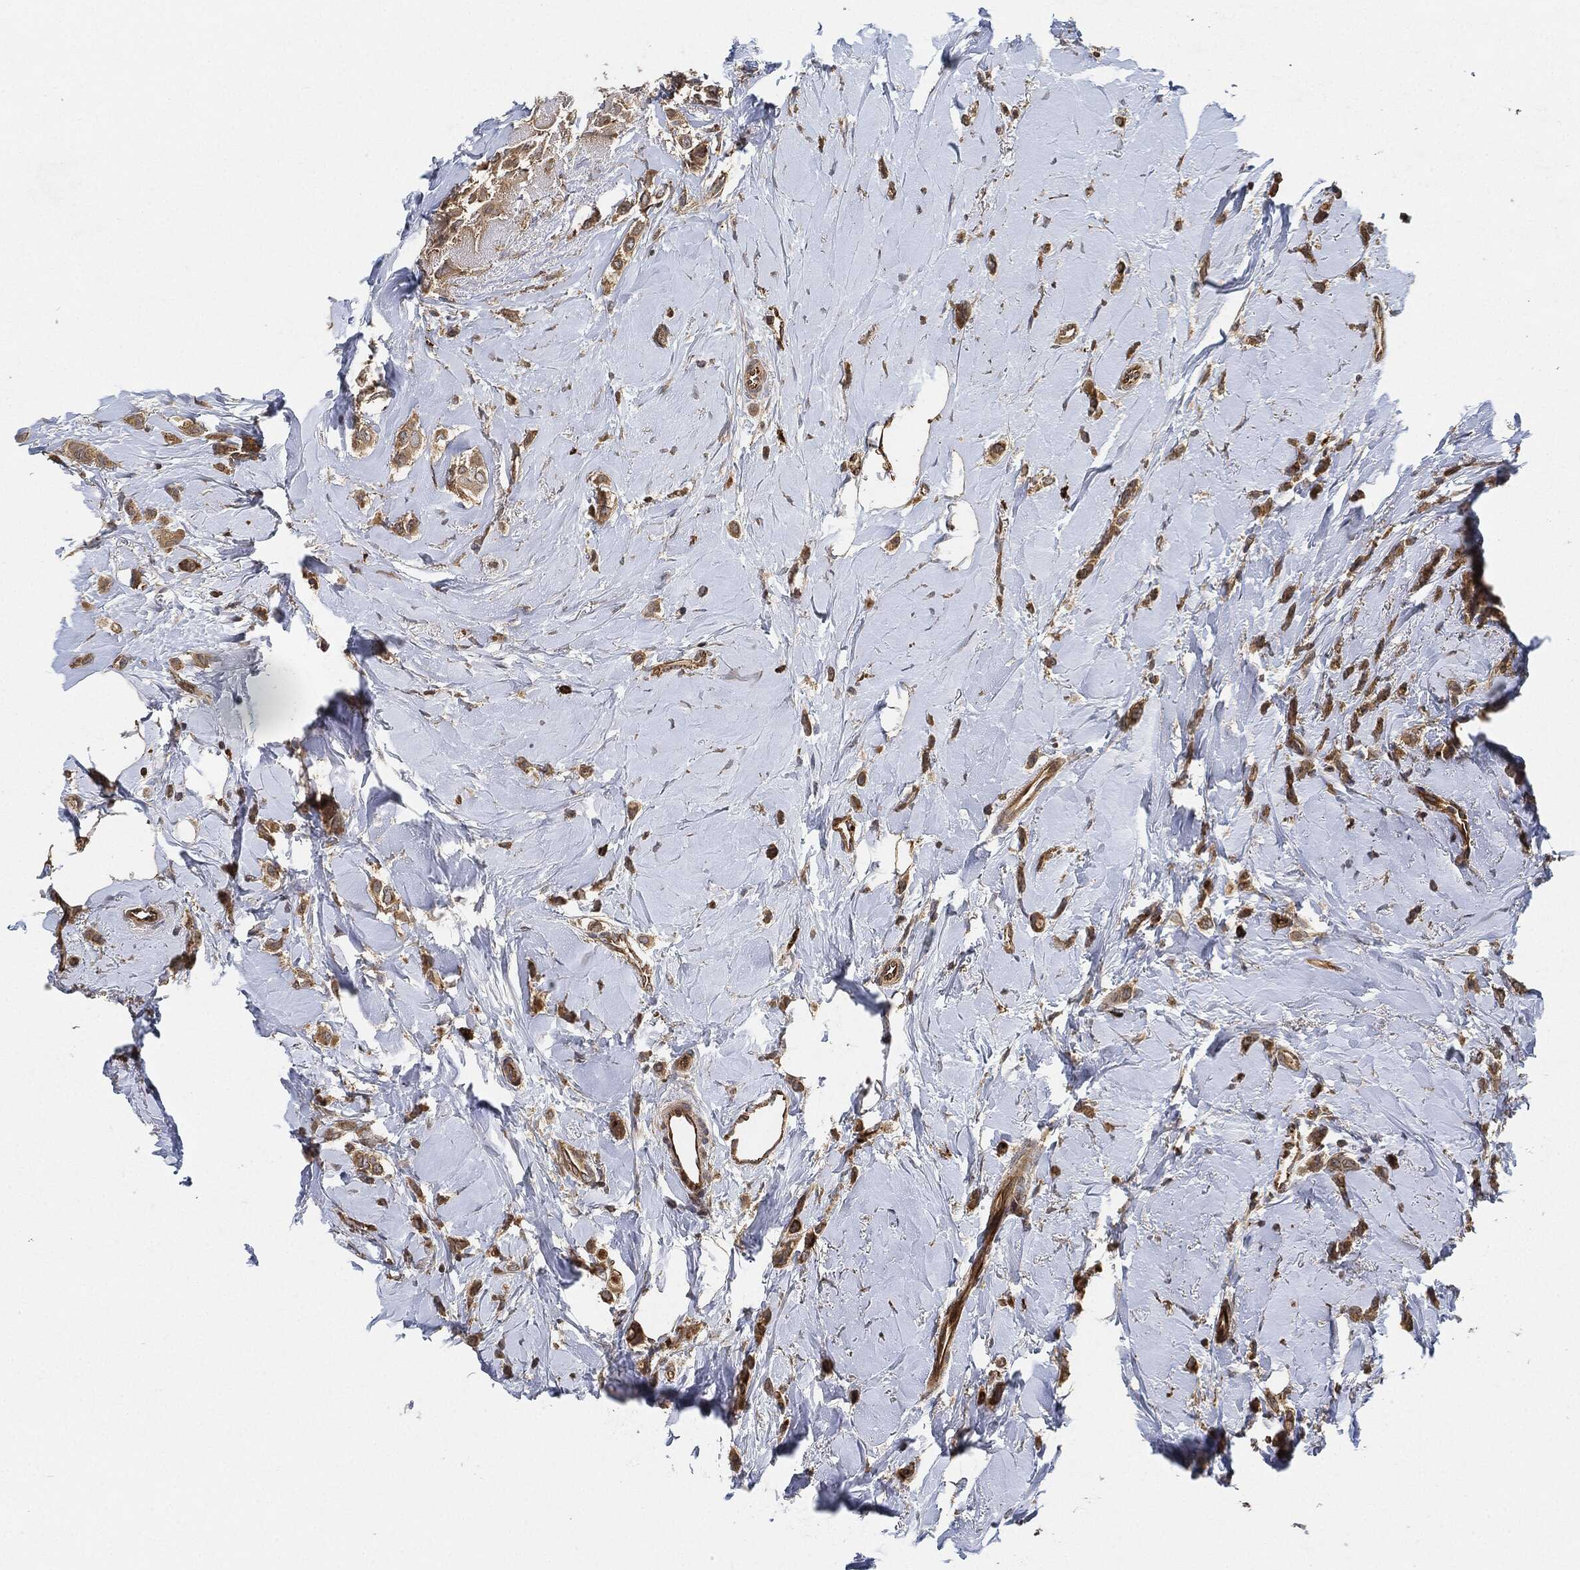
{"staining": {"intensity": "moderate", "quantity": ">75%", "location": "cytoplasmic/membranous"}, "tissue": "breast cancer", "cell_type": "Tumor cells", "image_type": "cancer", "snomed": [{"axis": "morphology", "description": "Lobular carcinoma"}, {"axis": "topography", "description": "Breast"}], "caption": "A high-resolution histopathology image shows IHC staining of breast cancer (lobular carcinoma), which displays moderate cytoplasmic/membranous expression in approximately >75% of tumor cells.", "gene": "MAP3K3", "patient": {"sex": "female", "age": 66}}